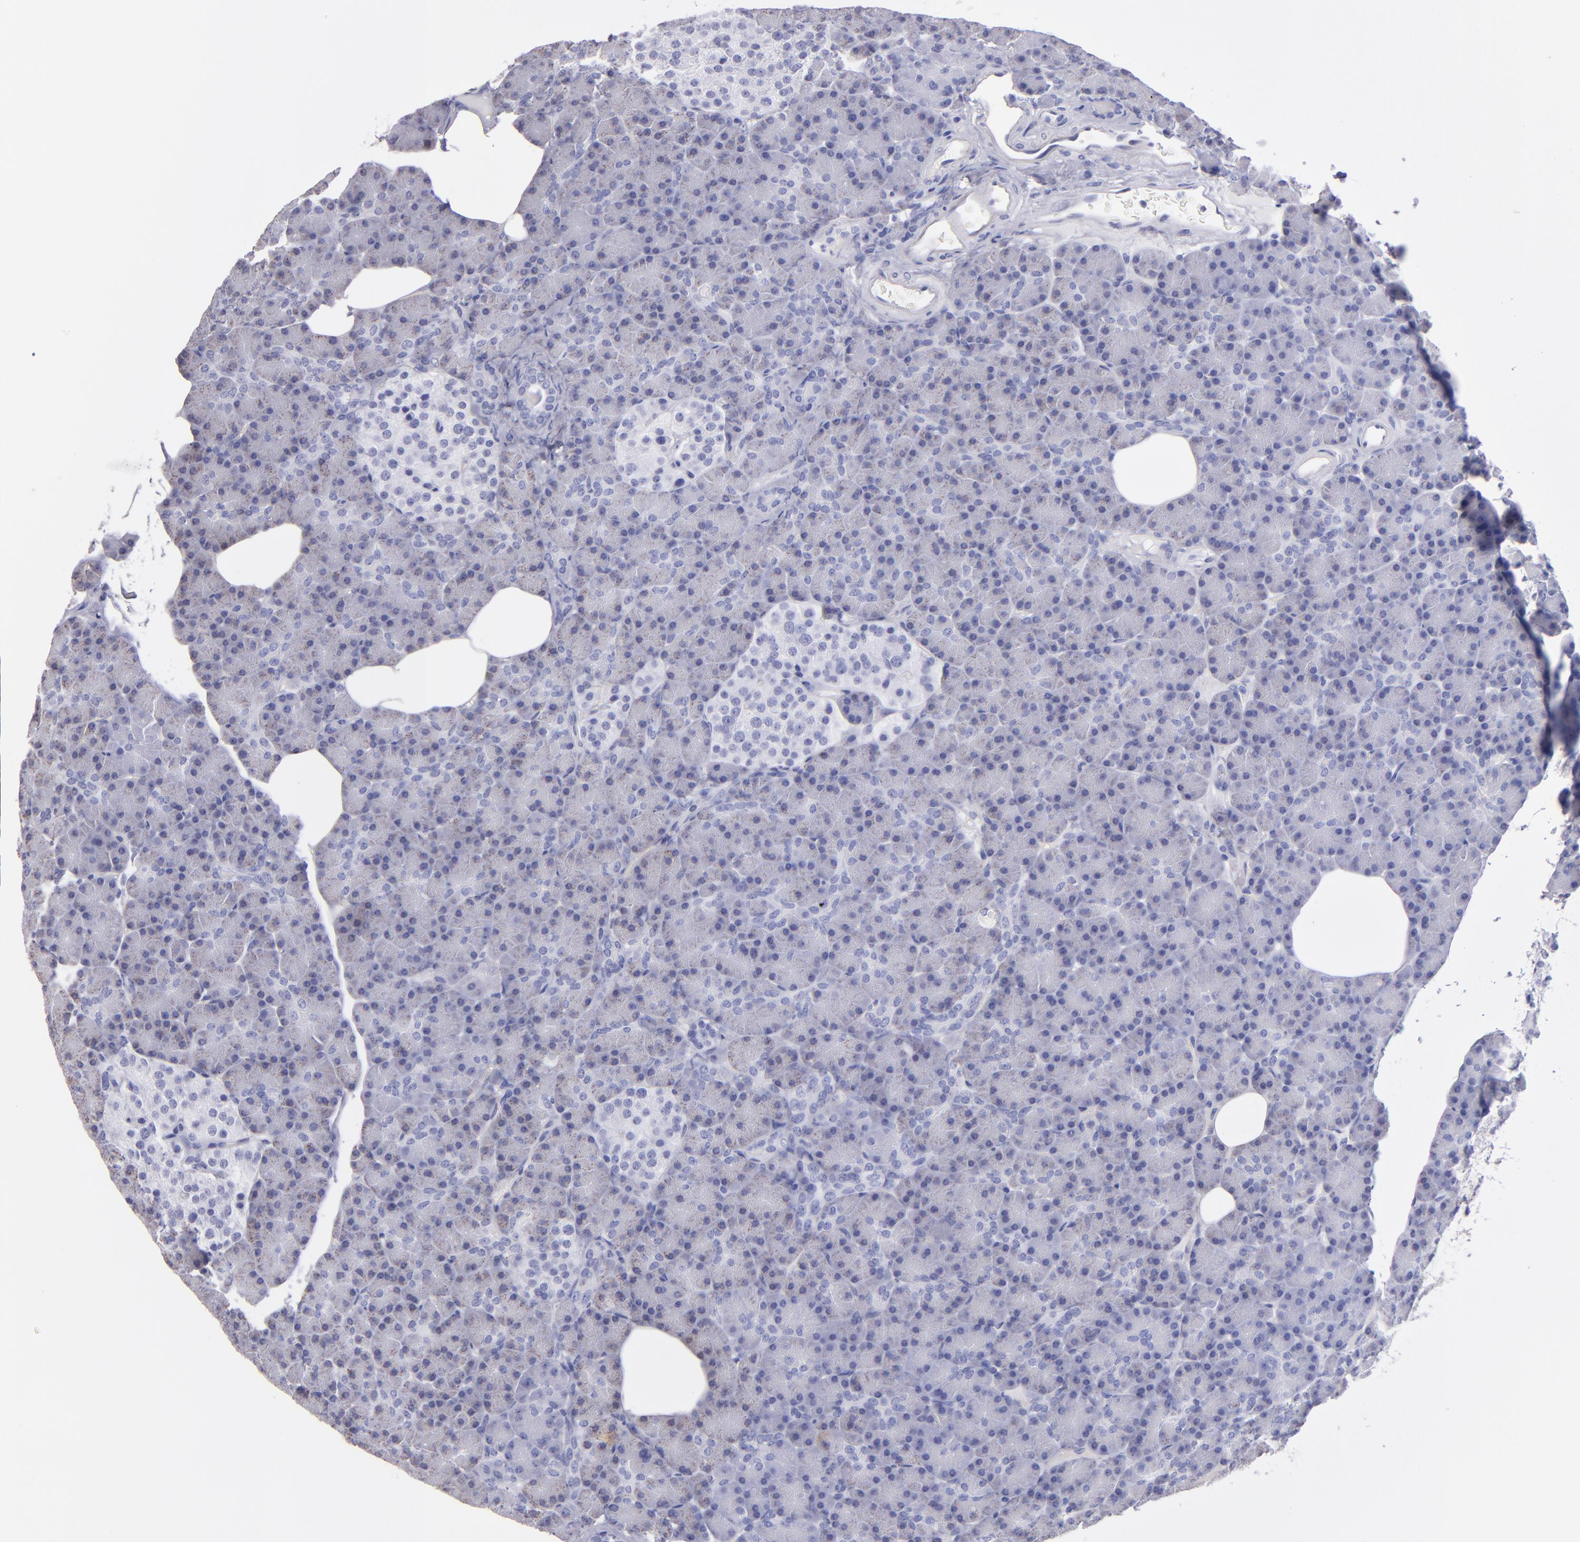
{"staining": {"intensity": "negative", "quantity": "none", "location": "none"}, "tissue": "pancreas", "cell_type": "Exocrine glandular cells", "image_type": "normal", "snomed": [{"axis": "morphology", "description": "Normal tissue, NOS"}, {"axis": "topography", "description": "Pancreas"}], "caption": "There is no significant positivity in exocrine glandular cells of pancreas. (DAB (3,3'-diaminobenzidine) IHC visualized using brightfield microscopy, high magnification).", "gene": "TG", "patient": {"sex": "female", "age": 43}}